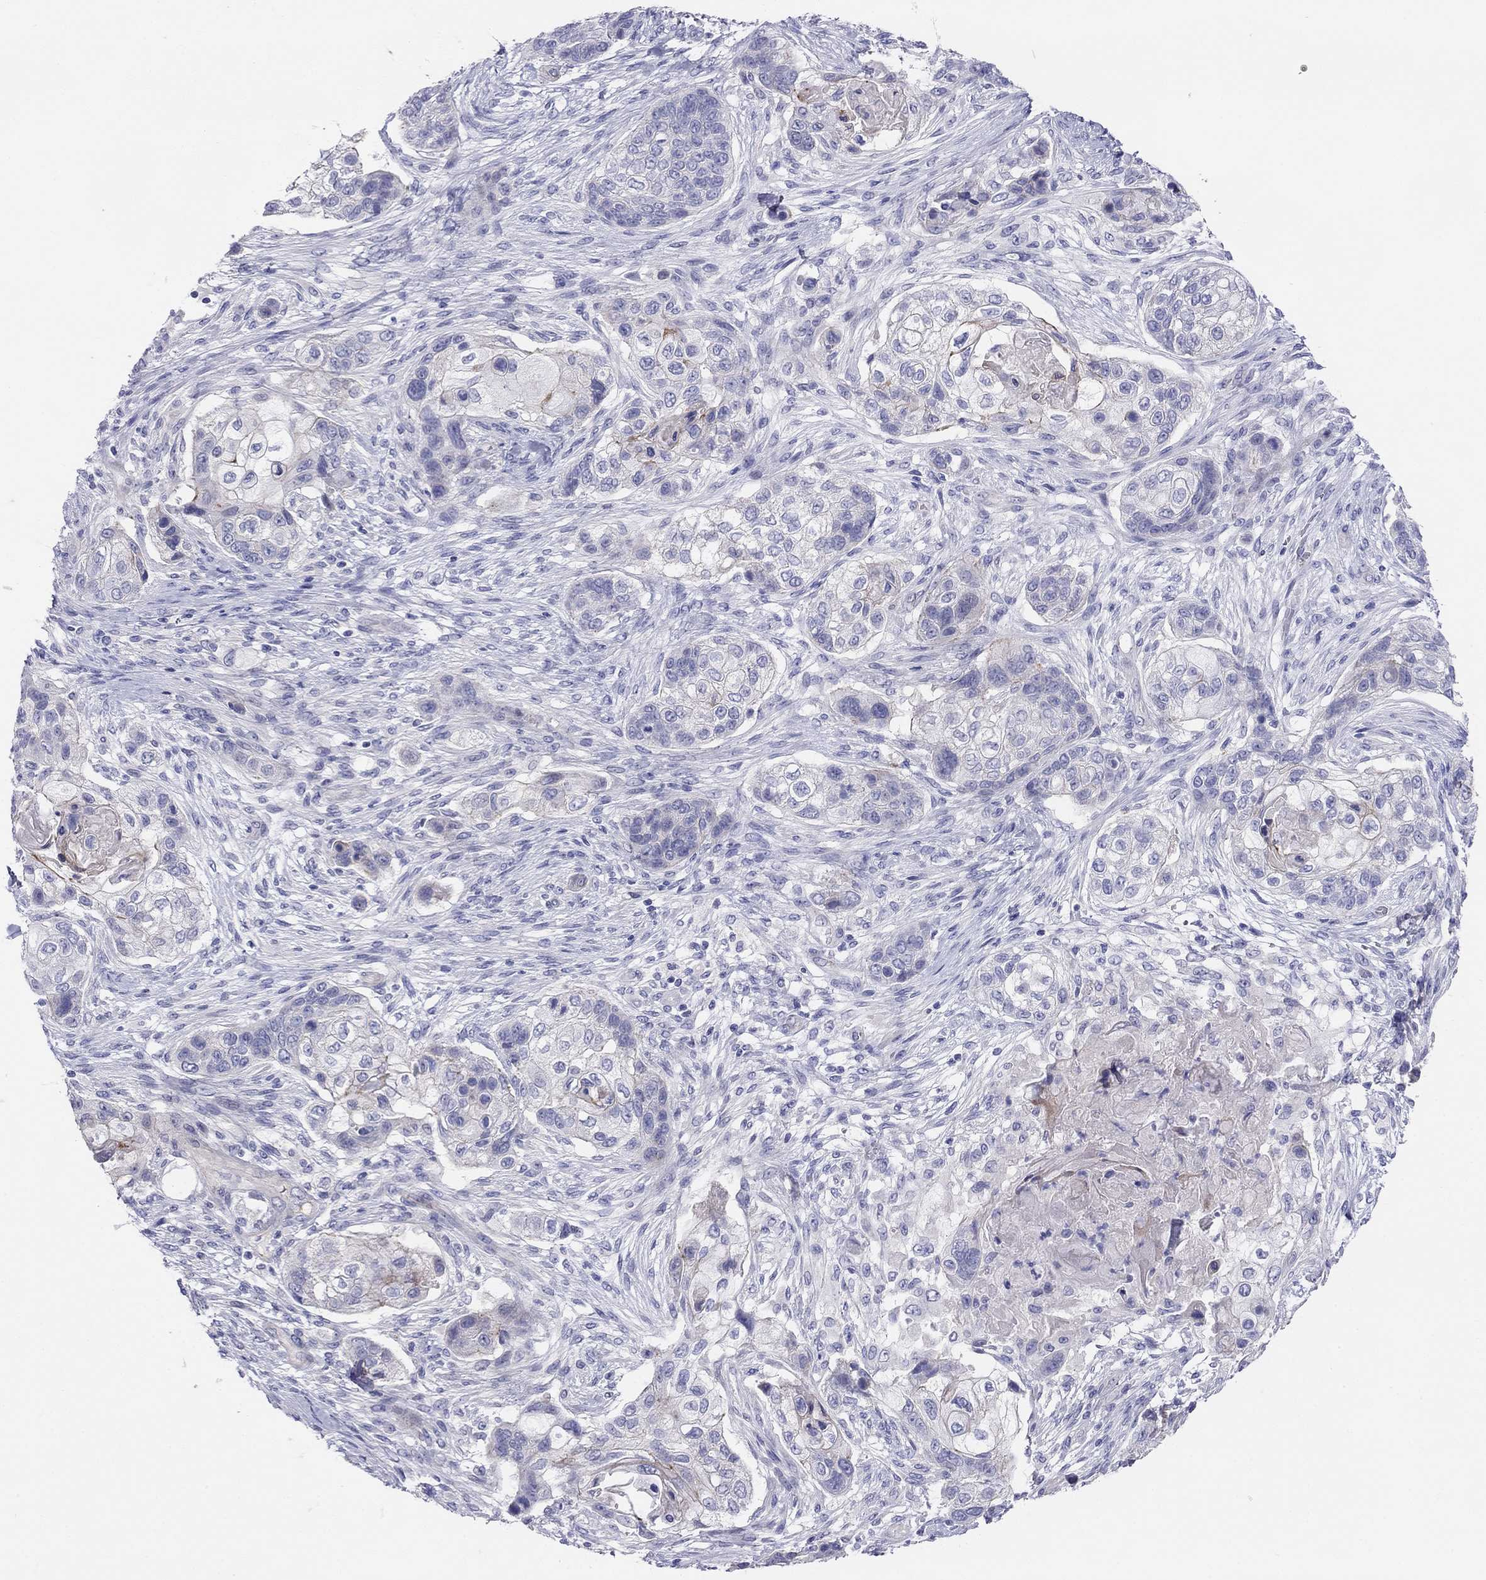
{"staining": {"intensity": "negative", "quantity": "none", "location": "none"}, "tissue": "lung cancer", "cell_type": "Tumor cells", "image_type": "cancer", "snomed": [{"axis": "morphology", "description": "Squamous cell carcinoma, NOS"}, {"axis": "topography", "description": "Lung"}], "caption": "DAB immunohistochemical staining of human lung cancer (squamous cell carcinoma) demonstrates no significant positivity in tumor cells.", "gene": "MGAT4C", "patient": {"sex": "male", "age": 69}}